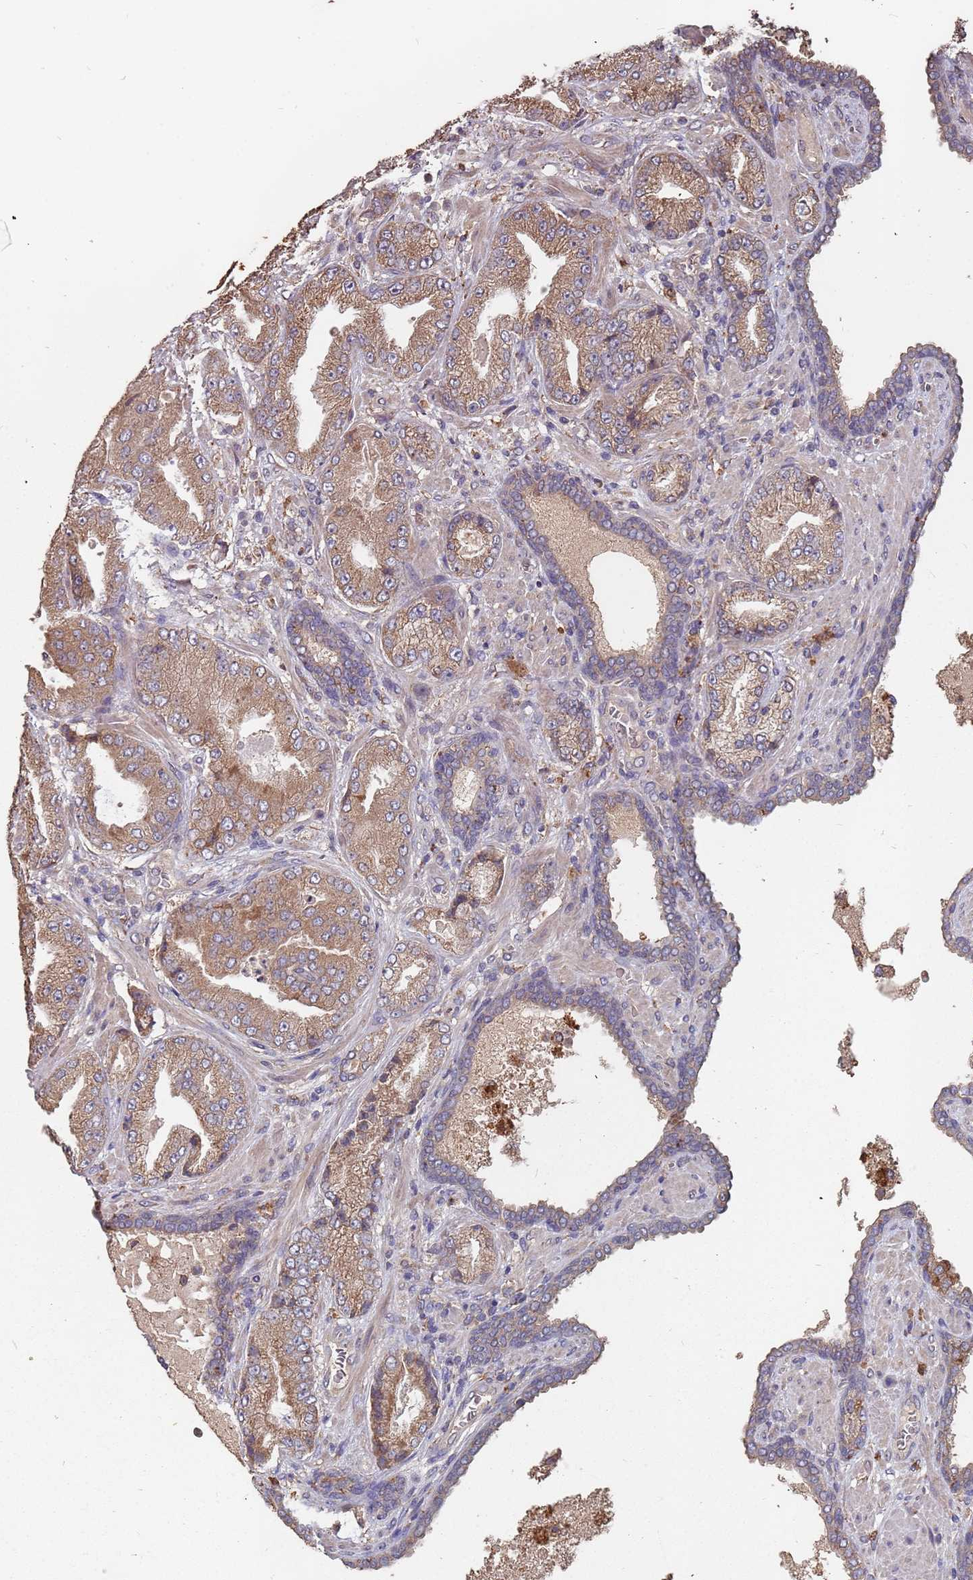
{"staining": {"intensity": "moderate", "quantity": ">75%", "location": "cytoplasmic/membranous"}, "tissue": "prostate cancer", "cell_type": "Tumor cells", "image_type": "cancer", "snomed": [{"axis": "morphology", "description": "Adenocarcinoma, High grade"}, {"axis": "topography", "description": "Prostate"}], "caption": "Tumor cells display medium levels of moderate cytoplasmic/membranous staining in about >75% of cells in human prostate cancer (high-grade adenocarcinoma).", "gene": "ATG5", "patient": {"sex": "male", "age": 68}}